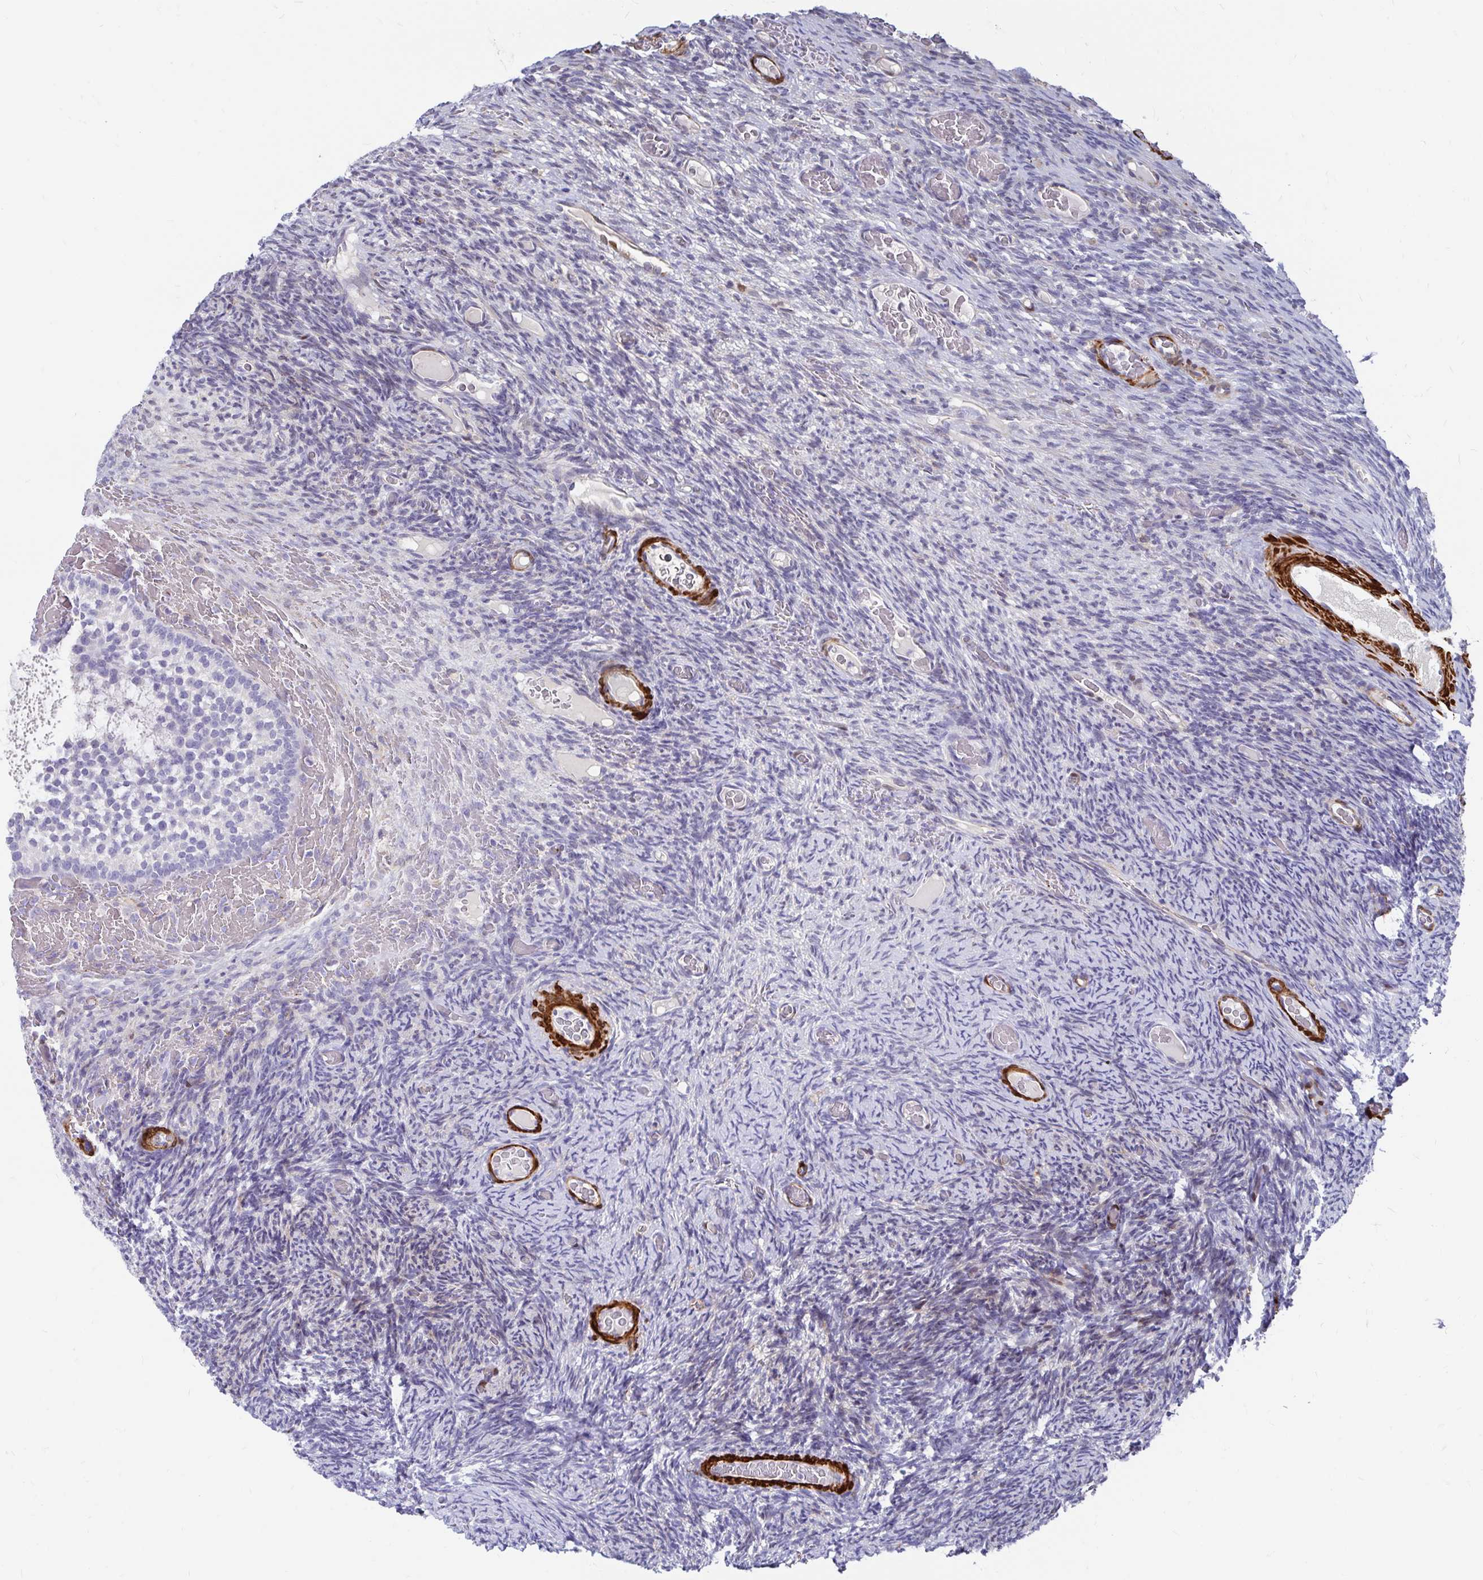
{"staining": {"intensity": "negative", "quantity": "none", "location": "none"}, "tissue": "ovary", "cell_type": "Follicle cells", "image_type": "normal", "snomed": [{"axis": "morphology", "description": "Normal tissue, NOS"}, {"axis": "topography", "description": "Ovary"}], "caption": "Follicle cells show no significant staining in benign ovary. (DAB (3,3'-diaminobenzidine) immunohistochemistry visualized using brightfield microscopy, high magnification).", "gene": "CDKL1", "patient": {"sex": "female", "age": 34}}